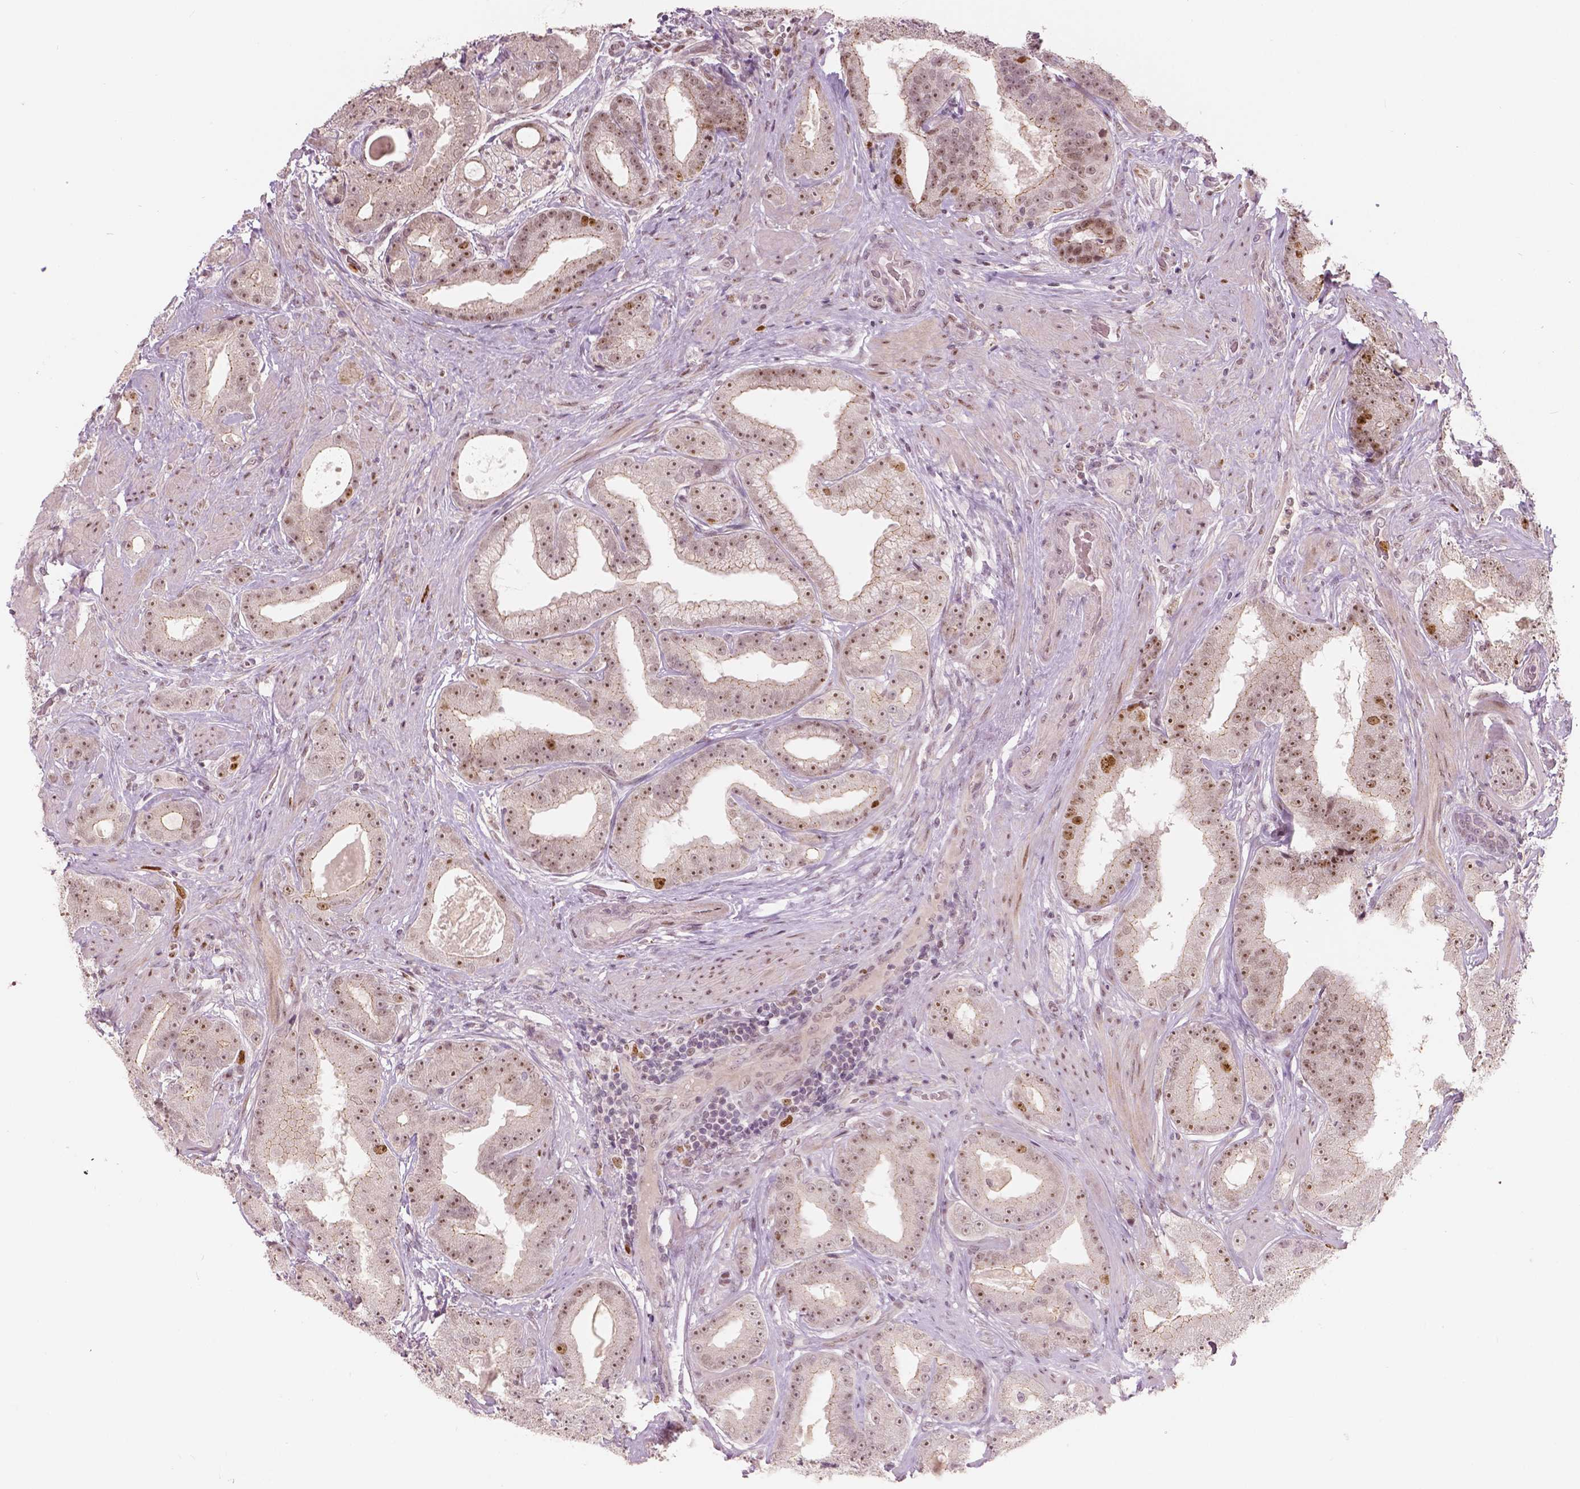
{"staining": {"intensity": "moderate", "quantity": "25%-75%", "location": "cytoplasmic/membranous,nuclear"}, "tissue": "prostate cancer", "cell_type": "Tumor cells", "image_type": "cancer", "snomed": [{"axis": "morphology", "description": "Adenocarcinoma, Low grade"}, {"axis": "topography", "description": "Prostate"}], "caption": "Immunohistochemical staining of human prostate low-grade adenocarcinoma exhibits medium levels of moderate cytoplasmic/membranous and nuclear expression in about 25%-75% of tumor cells.", "gene": "NSD2", "patient": {"sex": "male", "age": 60}}